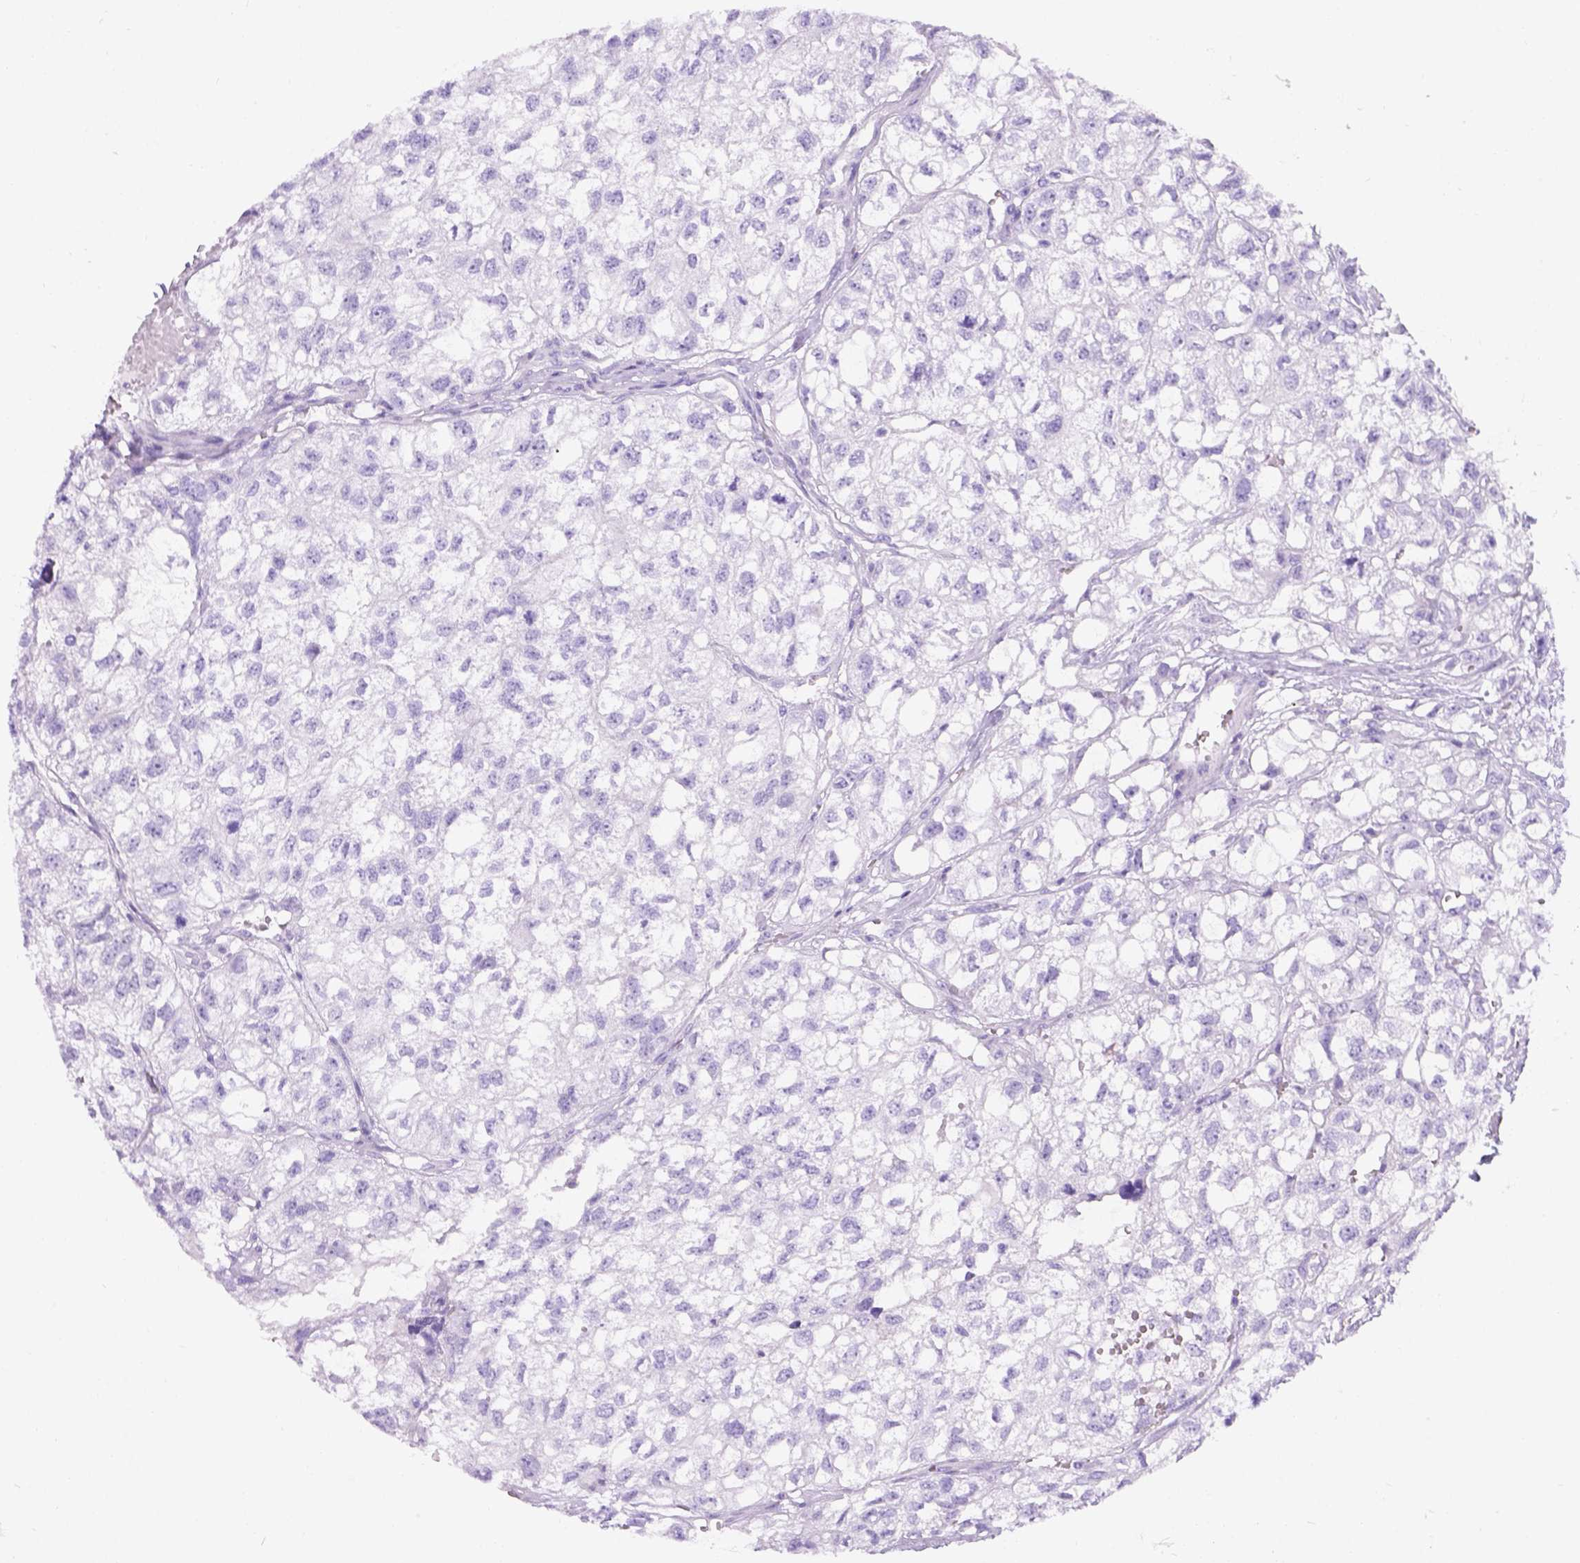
{"staining": {"intensity": "negative", "quantity": "none", "location": "none"}, "tissue": "renal cancer", "cell_type": "Tumor cells", "image_type": "cancer", "snomed": [{"axis": "morphology", "description": "Adenocarcinoma, NOS"}, {"axis": "topography", "description": "Kidney"}], "caption": "DAB (3,3'-diaminobenzidine) immunohistochemical staining of adenocarcinoma (renal) shows no significant expression in tumor cells.", "gene": "C7orf57", "patient": {"sex": "male", "age": 56}}